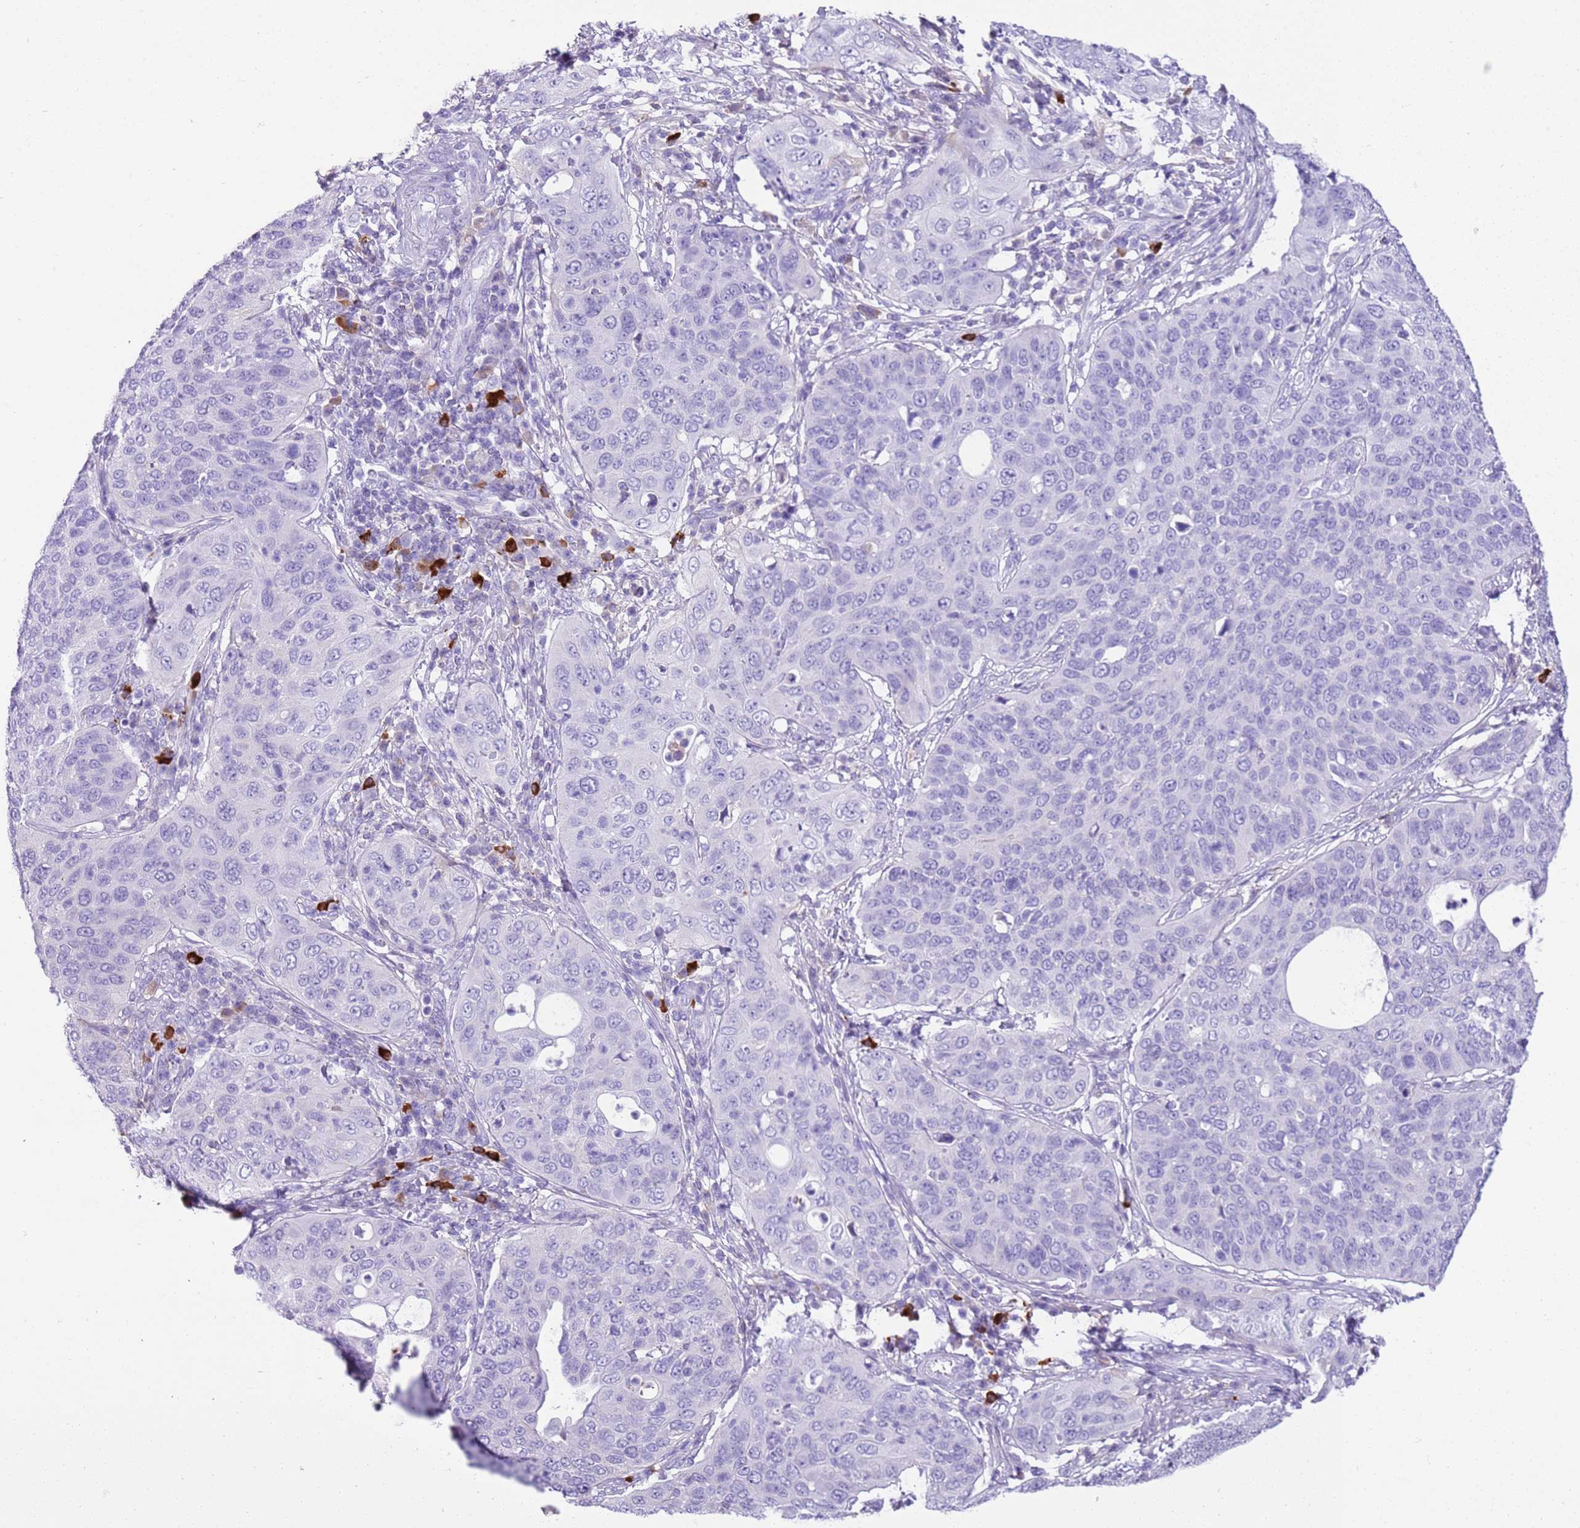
{"staining": {"intensity": "negative", "quantity": "none", "location": "none"}, "tissue": "cervical cancer", "cell_type": "Tumor cells", "image_type": "cancer", "snomed": [{"axis": "morphology", "description": "Squamous cell carcinoma, NOS"}, {"axis": "topography", "description": "Cervix"}], "caption": "IHC histopathology image of neoplastic tissue: human squamous cell carcinoma (cervical) stained with DAB (3,3'-diaminobenzidine) demonstrates no significant protein expression in tumor cells.", "gene": "IGKV3D-11", "patient": {"sex": "female", "age": 36}}